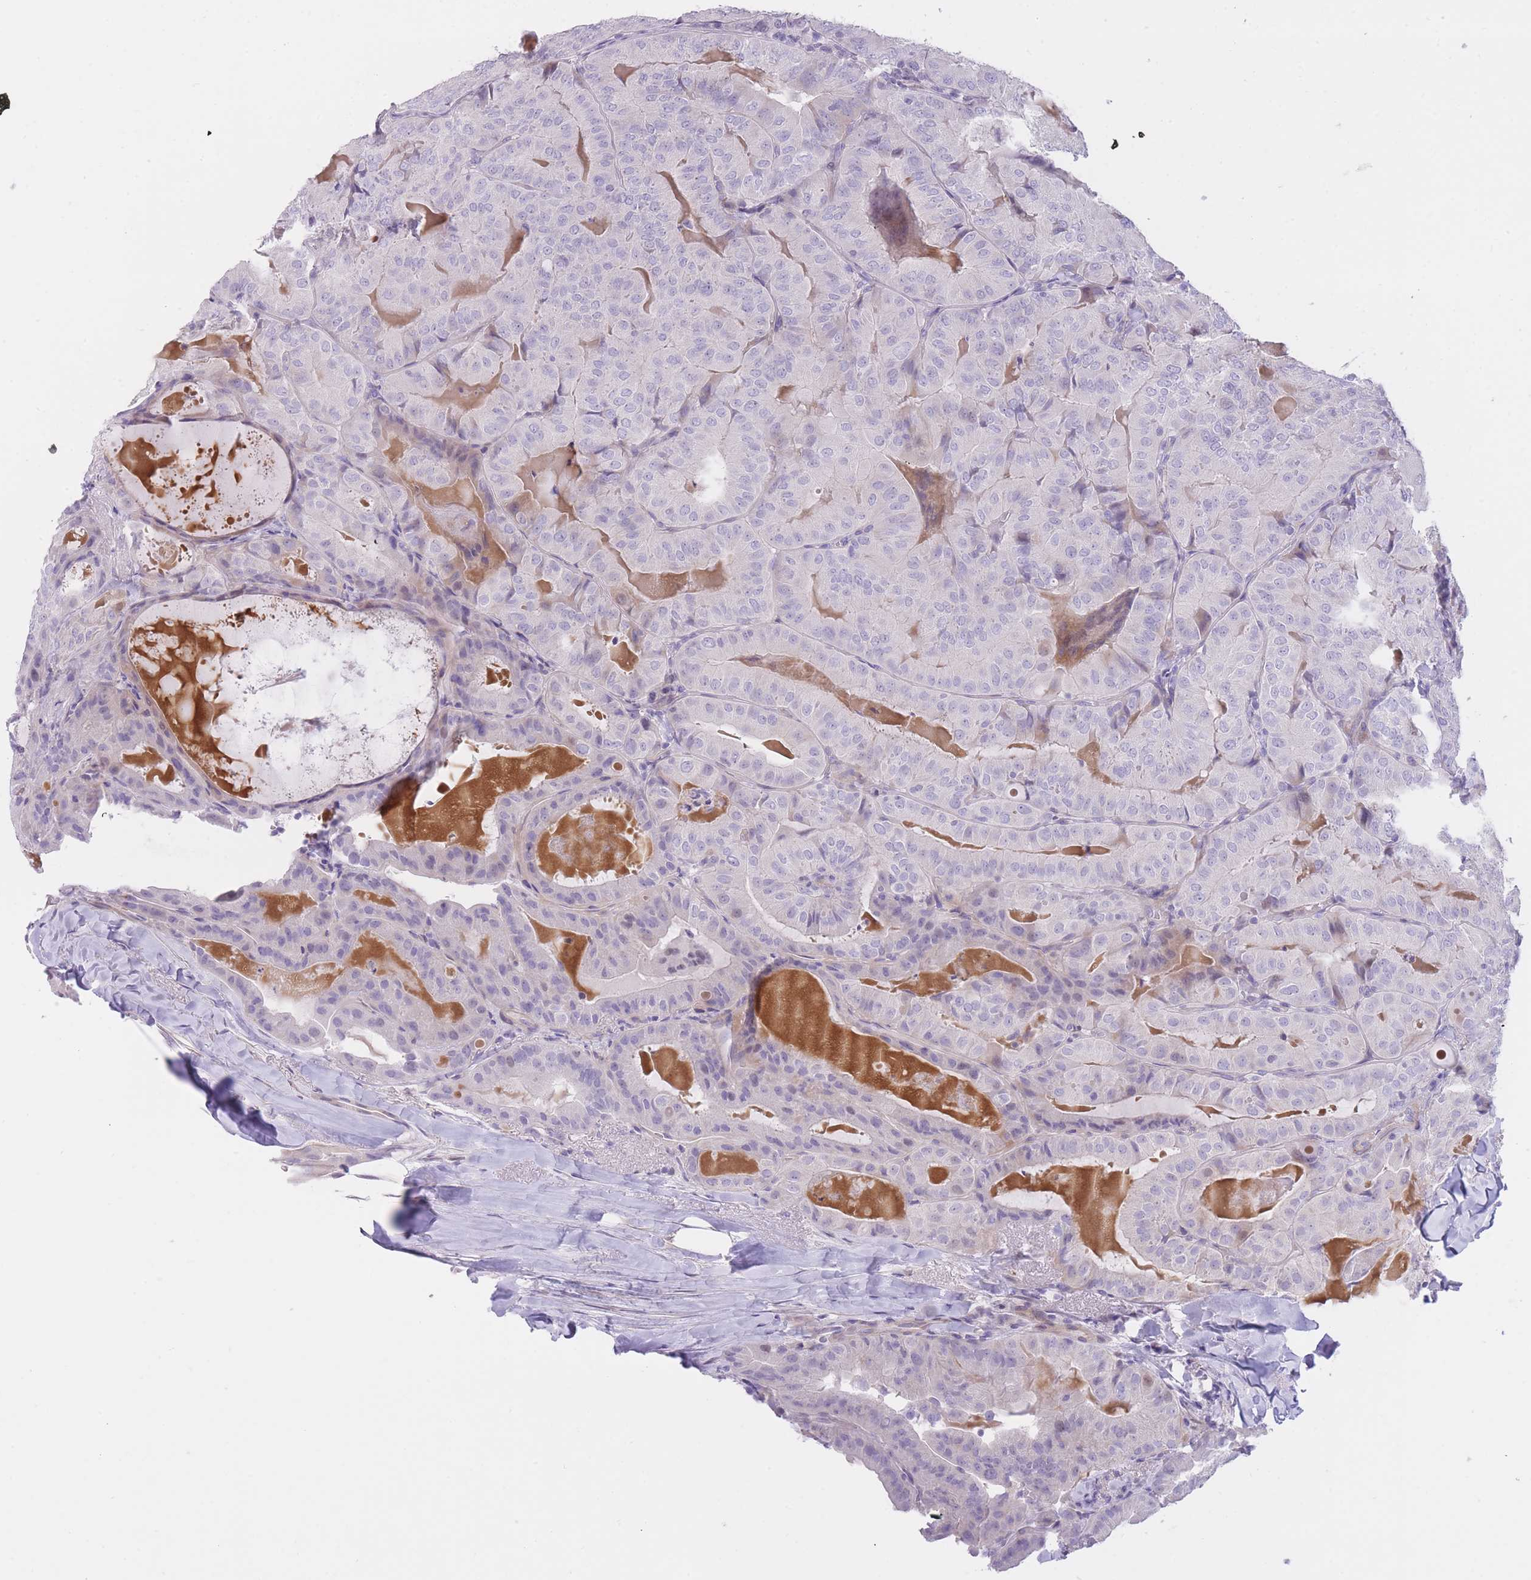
{"staining": {"intensity": "negative", "quantity": "none", "location": "none"}, "tissue": "thyroid cancer", "cell_type": "Tumor cells", "image_type": "cancer", "snomed": [{"axis": "morphology", "description": "Papillary adenocarcinoma, NOS"}, {"axis": "topography", "description": "Thyroid gland"}], "caption": "The photomicrograph displays no staining of tumor cells in thyroid papillary adenocarcinoma.", "gene": "IMPG1", "patient": {"sex": "female", "age": 68}}